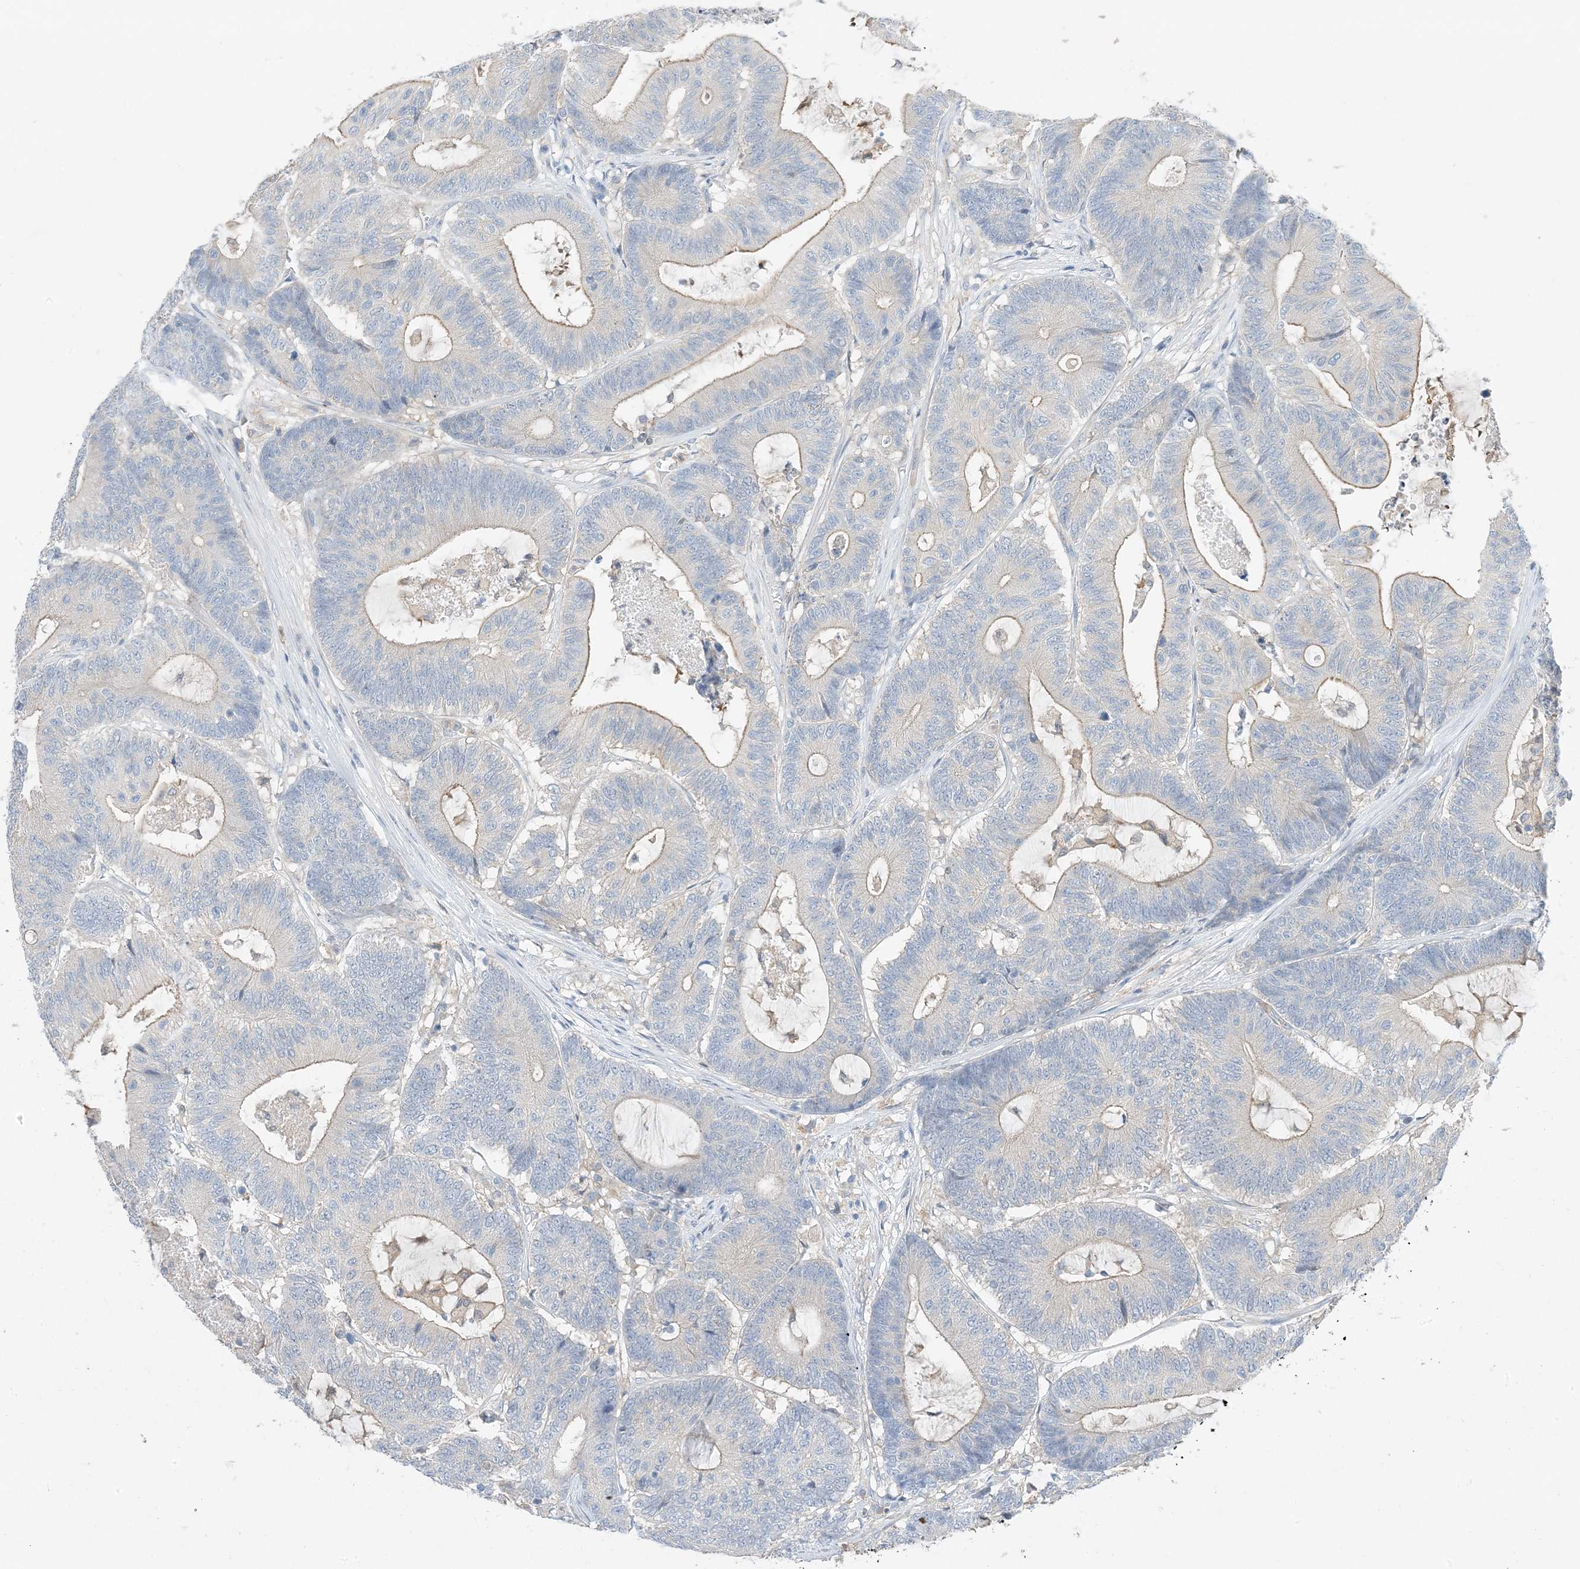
{"staining": {"intensity": "weak", "quantity": "<25%", "location": "cytoplasmic/membranous"}, "tissue": "colorectal cancer", "cell_type": "Tumor cells", "image_type": "cancer", "snomed": [{"axis": "morphology", "description": "Adenocarcinoma, NOS"}, {"axis": "topography", "description": "Colon"}], "caption": "Immunohistochemical staining of colorectal adenocarcinoma displays no significant expression in tumor cells.", "gene": "KIFBP", "patient": {"sex": "female", "age": 84}}